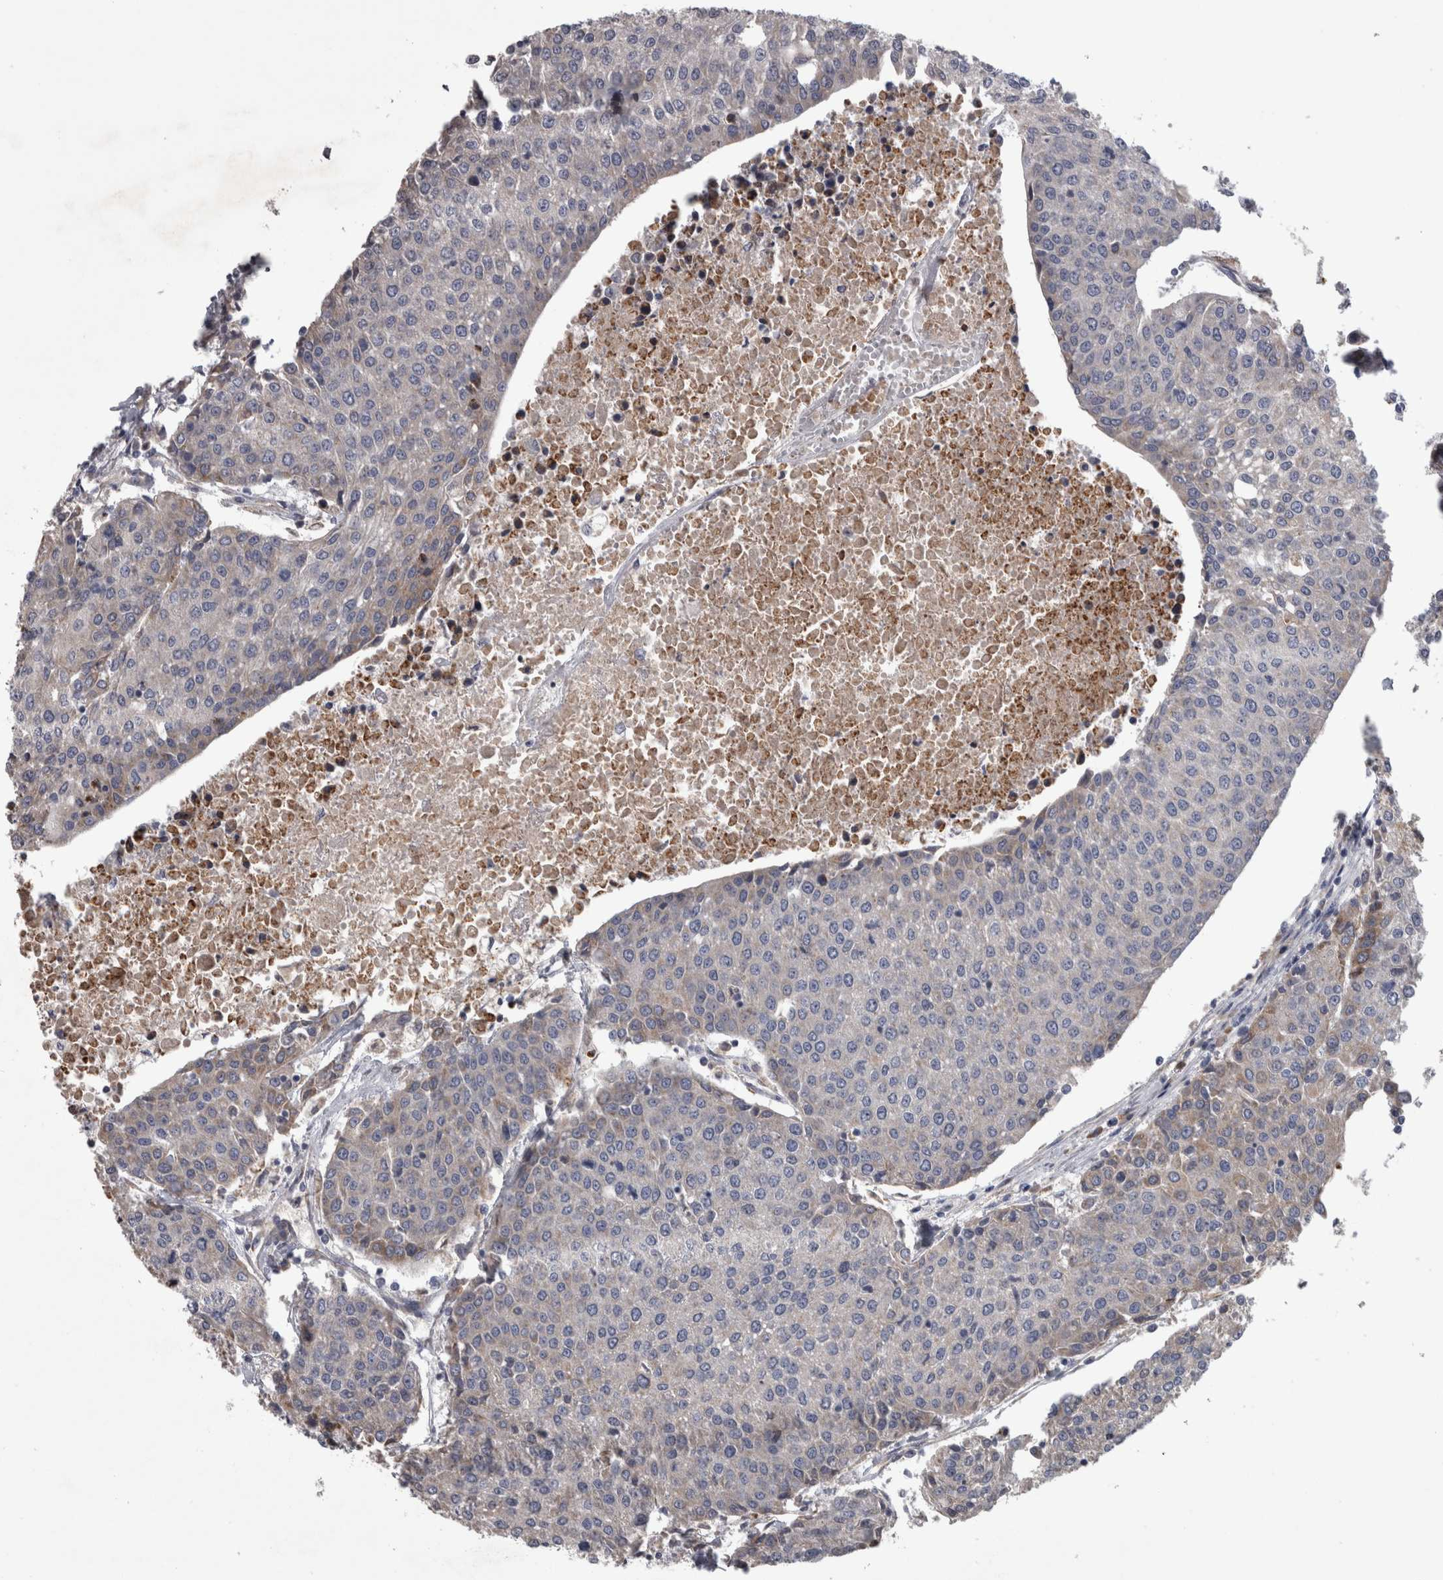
{"staining": {"intensity": "weak", "quantity": "<25%", "location": "cytoplasmic/membranous"}, "tissue": "urothelial cancer", "cell_type": "Tumor cells", "image_type": "cancer", "snomed": [{"axis": "morphology", "description": "Urothelial carcinoma, High grade"}, {"axis": "topography", "description": "Urinary bladder"}], "caption": "The photomicrograph displays no significant staining in tumor cells of urothelial cancer.", "gene": "DBT", "patient": {"sex": "female", "age": 85}}